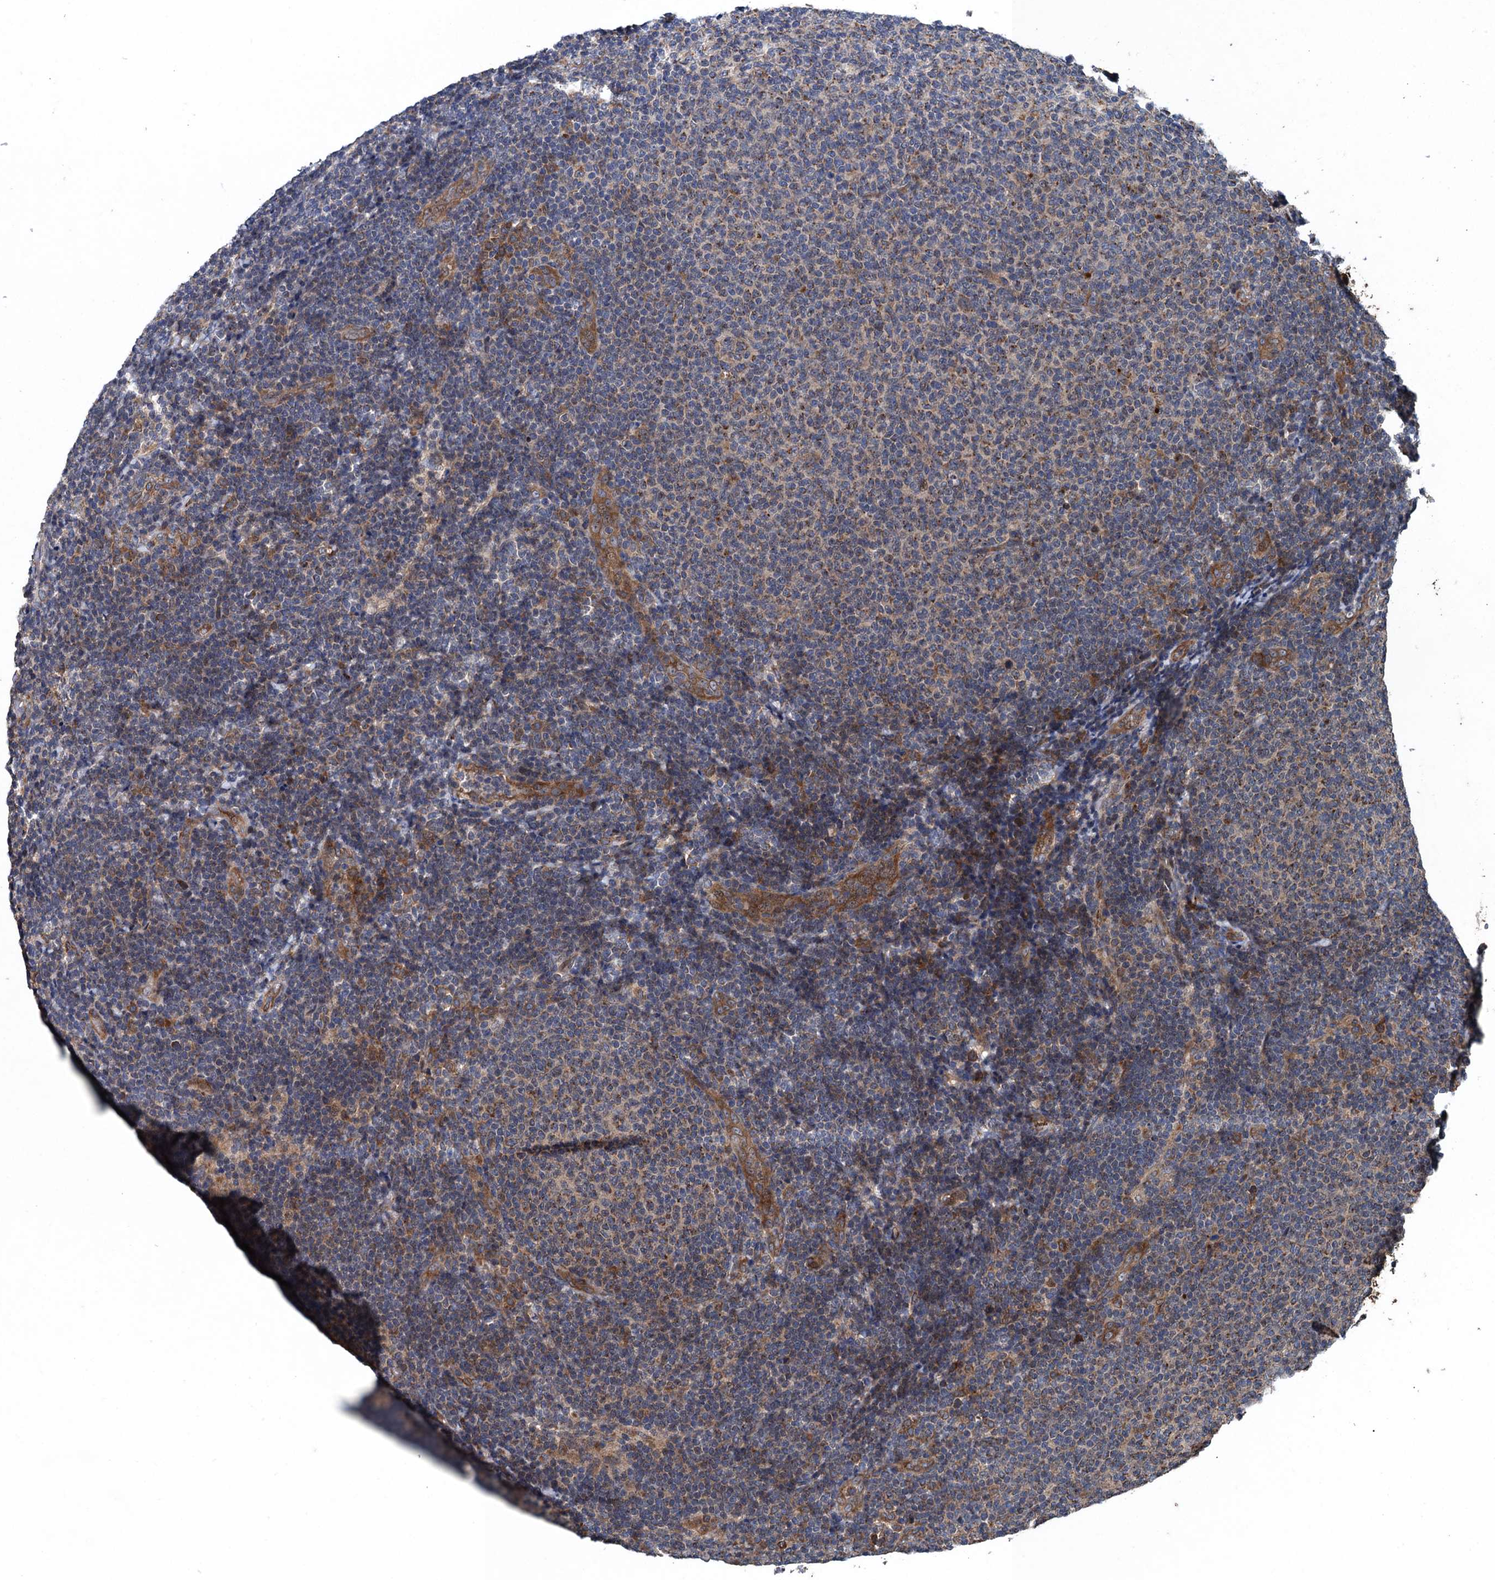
{"staining": {"intensity": "weak", "quantity": "25%-75%", "location": "cytoplasmic/membranous"}, "tissue": "lymphoma", "cell_type": "Tumor cells", "image_type": "cancer", "snomed": [{"axis": "morphology", "description": "Malignant lymphoma, non-Hodgkin's type, Low grade"}, {"axis": "topography", "description": "Lymph node"}], "caption": "Weak cytoplasmic/membranous protein staining is present in about 25%-75% of tumor cells in lymphoma. The staining was performed using DAB (3,3'-diaminobenzidine) to visualize the protein expression in brown, while the nuclei were stained in blue with hematoxylin (Magnification: 20x).", "gene": "BLTP3B", "patient": {"sex": "male", "age": 66}}